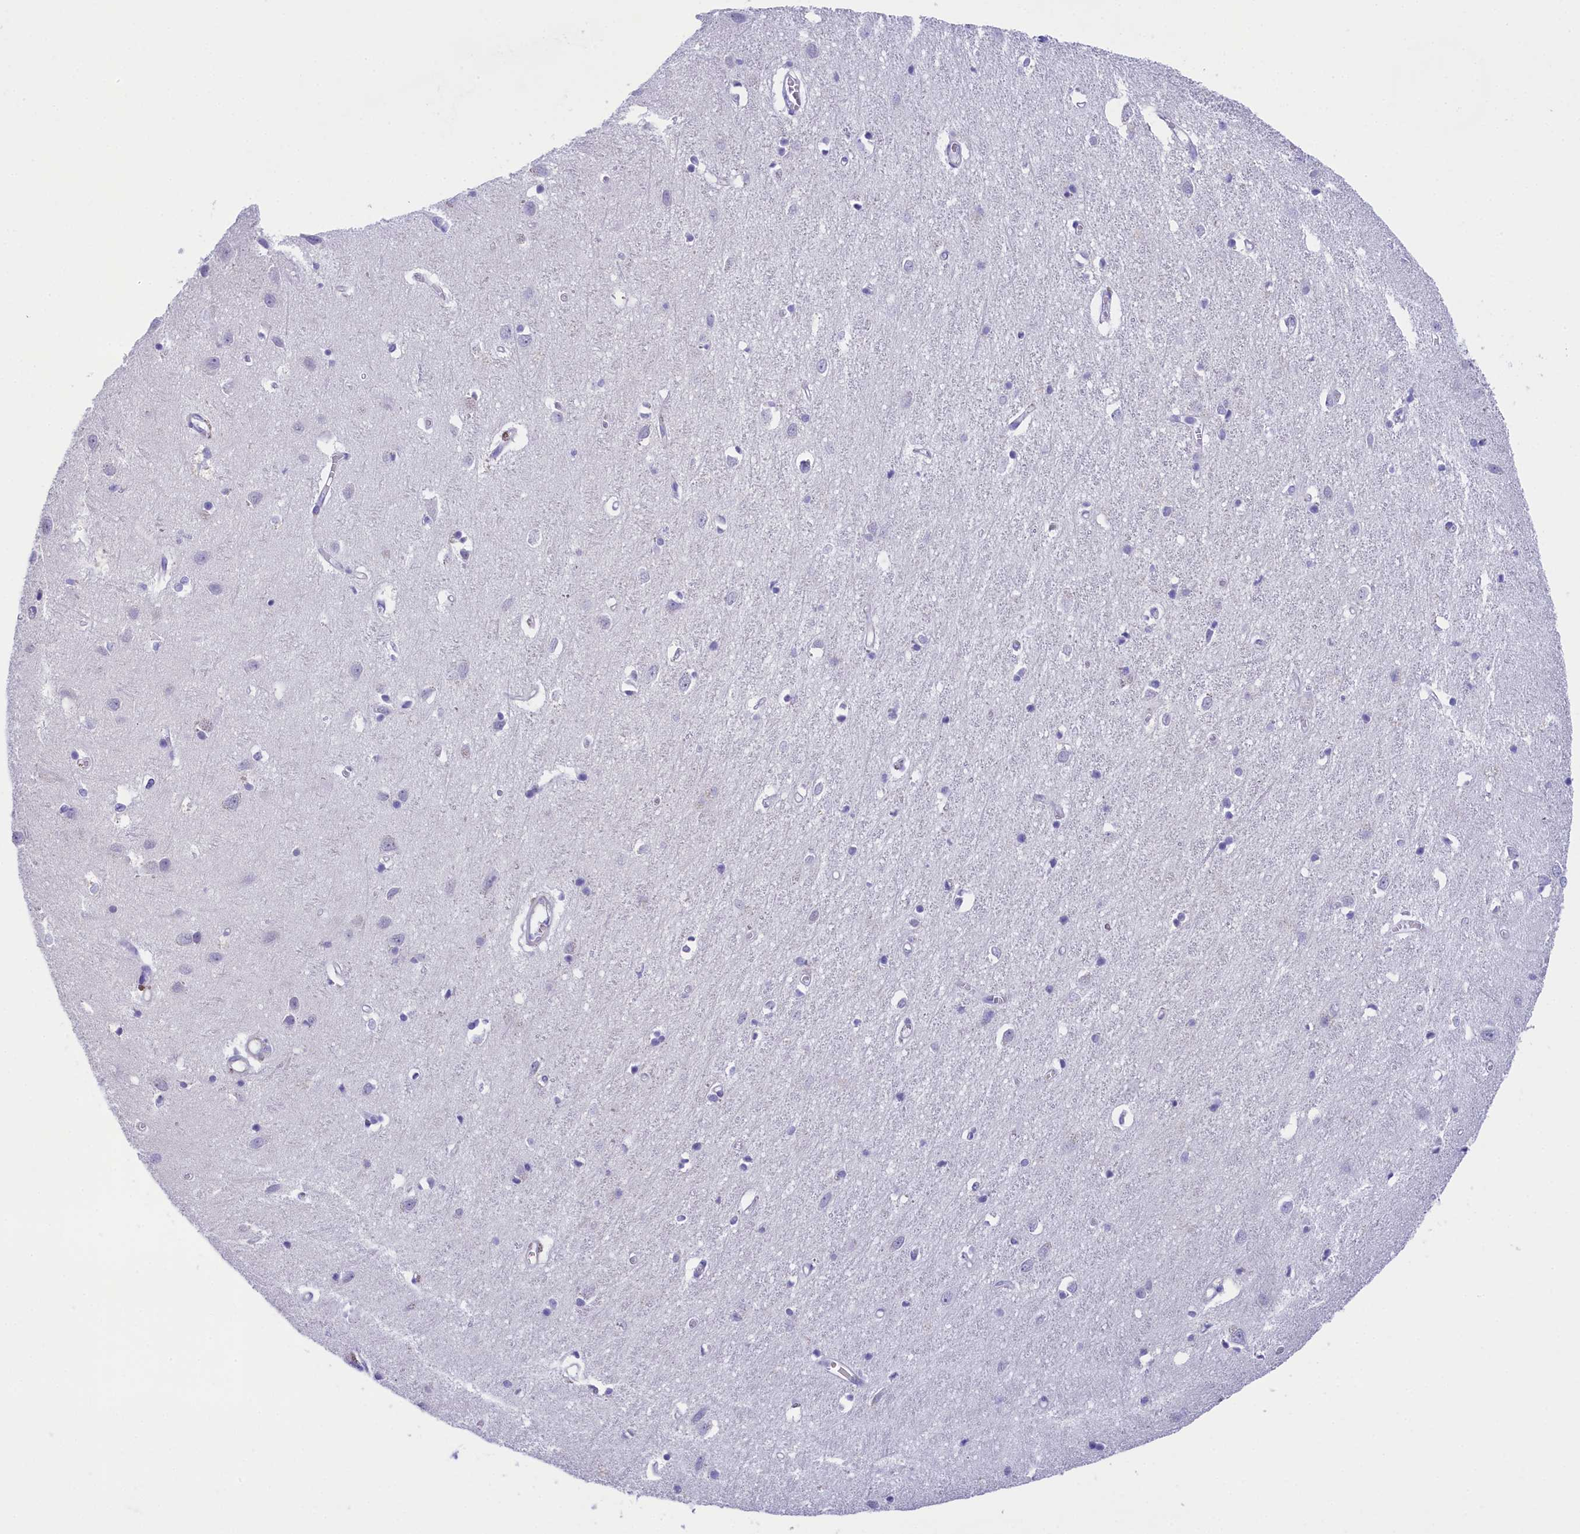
{"staining": {"intensity": "negative", "quantity": "none", "location": "none"}, "tissue": "cerebral cortex", "cell_type": "Endothelial cells", "image_type": "normal", "snomed": [{"axis": "morphology", "description": "Normal tissue, NOS"}, {"axis": "topography", "description": "Cerebral cortex"}], "caption": "High power microscopy histopathology image of an IHC micrograph of benign cerebral cortex, revealing no significant expression in endothelial cells.", "gene": "TACSTD2", "patient": {"sex": "female", "age": 64}}